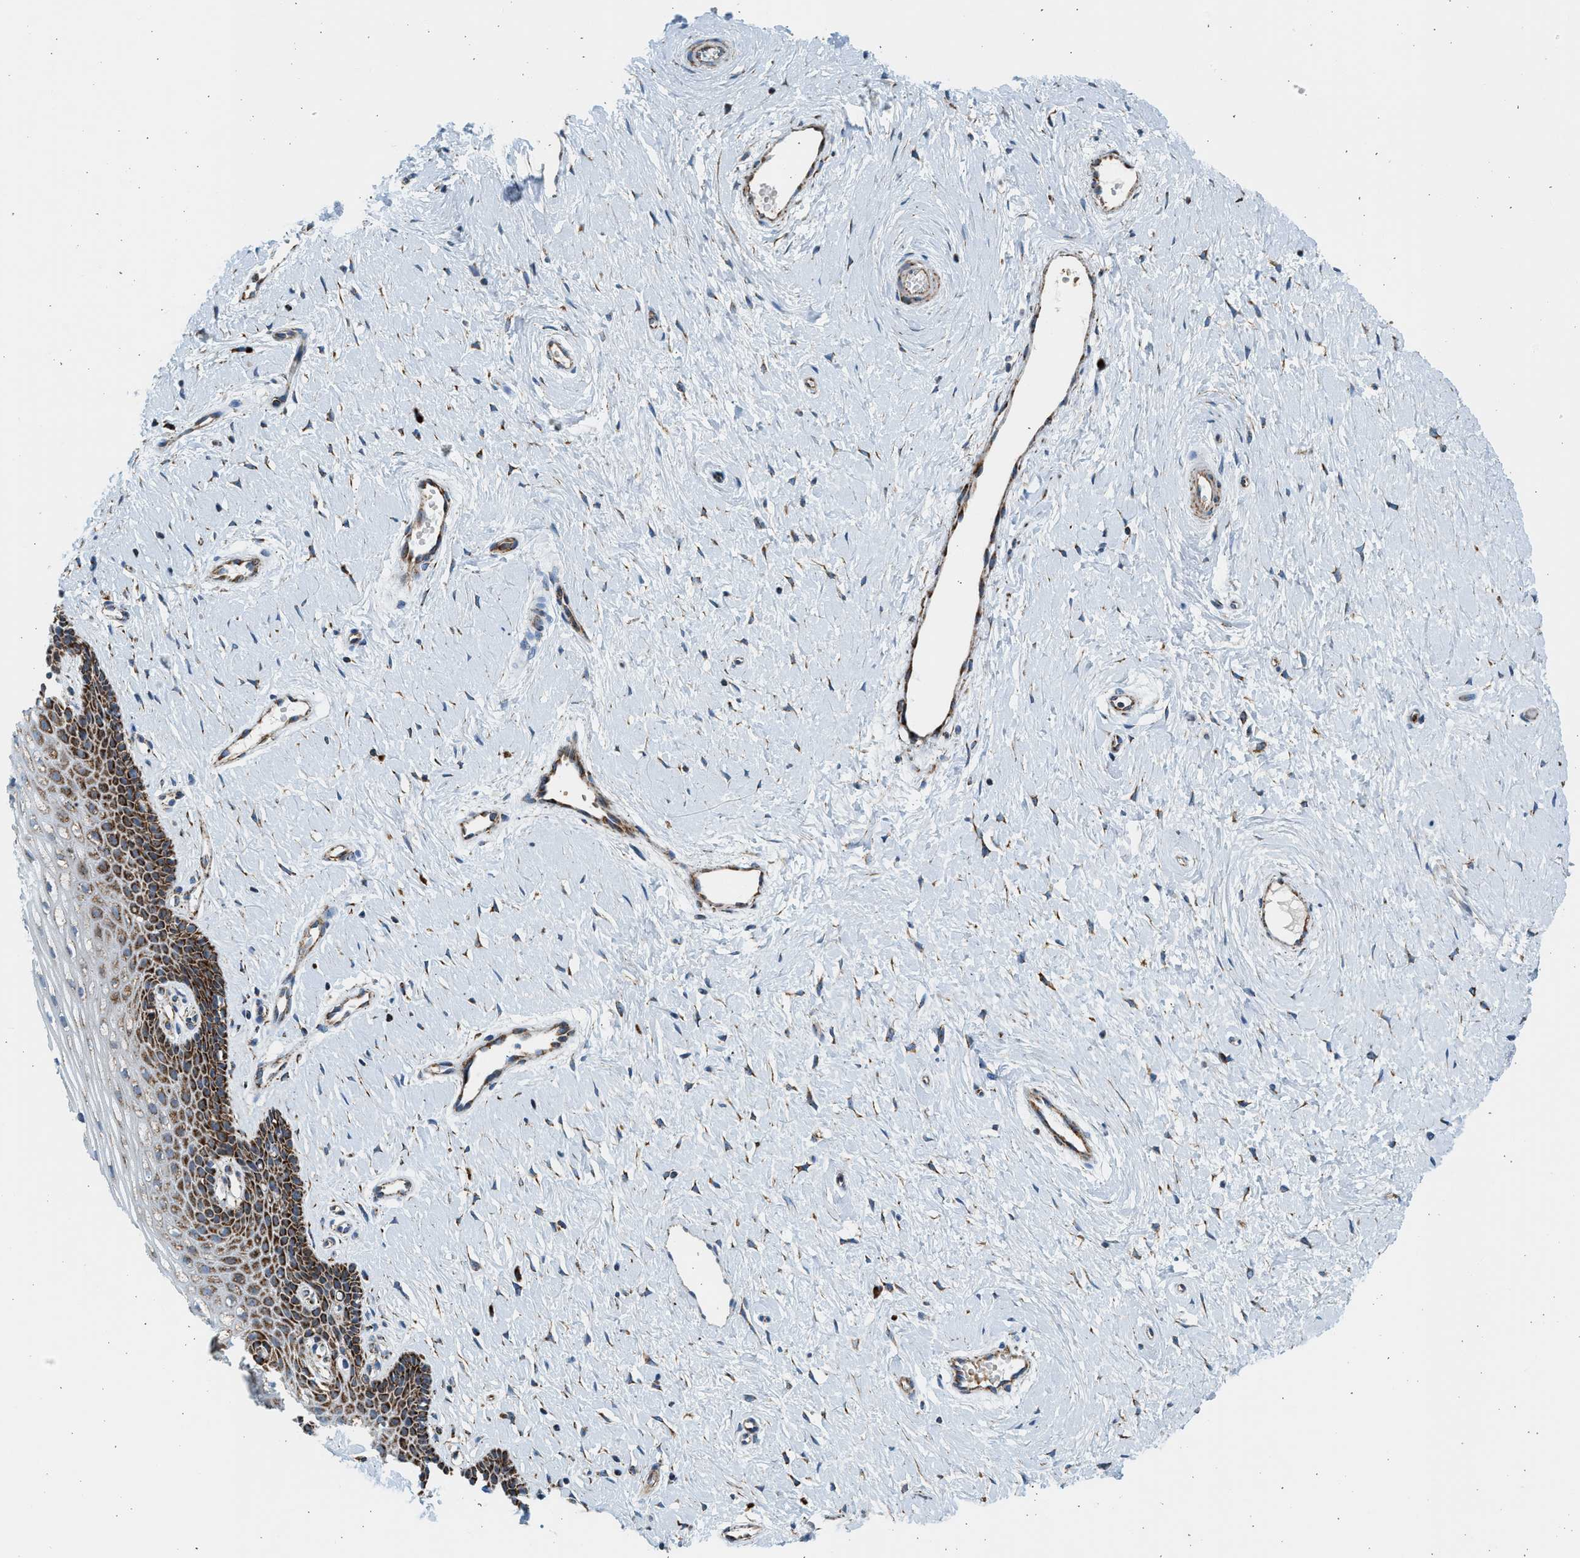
{"staining": {"intensity": "strong", "quantity": ">75%", "location": "cytoplasmic/membranous"}, "tissue": "cervix", "cell_type": "Squamous epithelial cells", "image_type": "normal", "snomed": [{"axis": "morphology", "description": "Normal tissue, NOS"}, {"axis": "topography", "description": "Cervix"}], "caption": "Benign cervix was stained to show a protein in brown. There is high levels of strong cytoplasmic/membranous staining in approximately >75% of squamous epithelial cells.", "gene": "KCNMB3", "patient": {"sex": "female", "age": 39}}